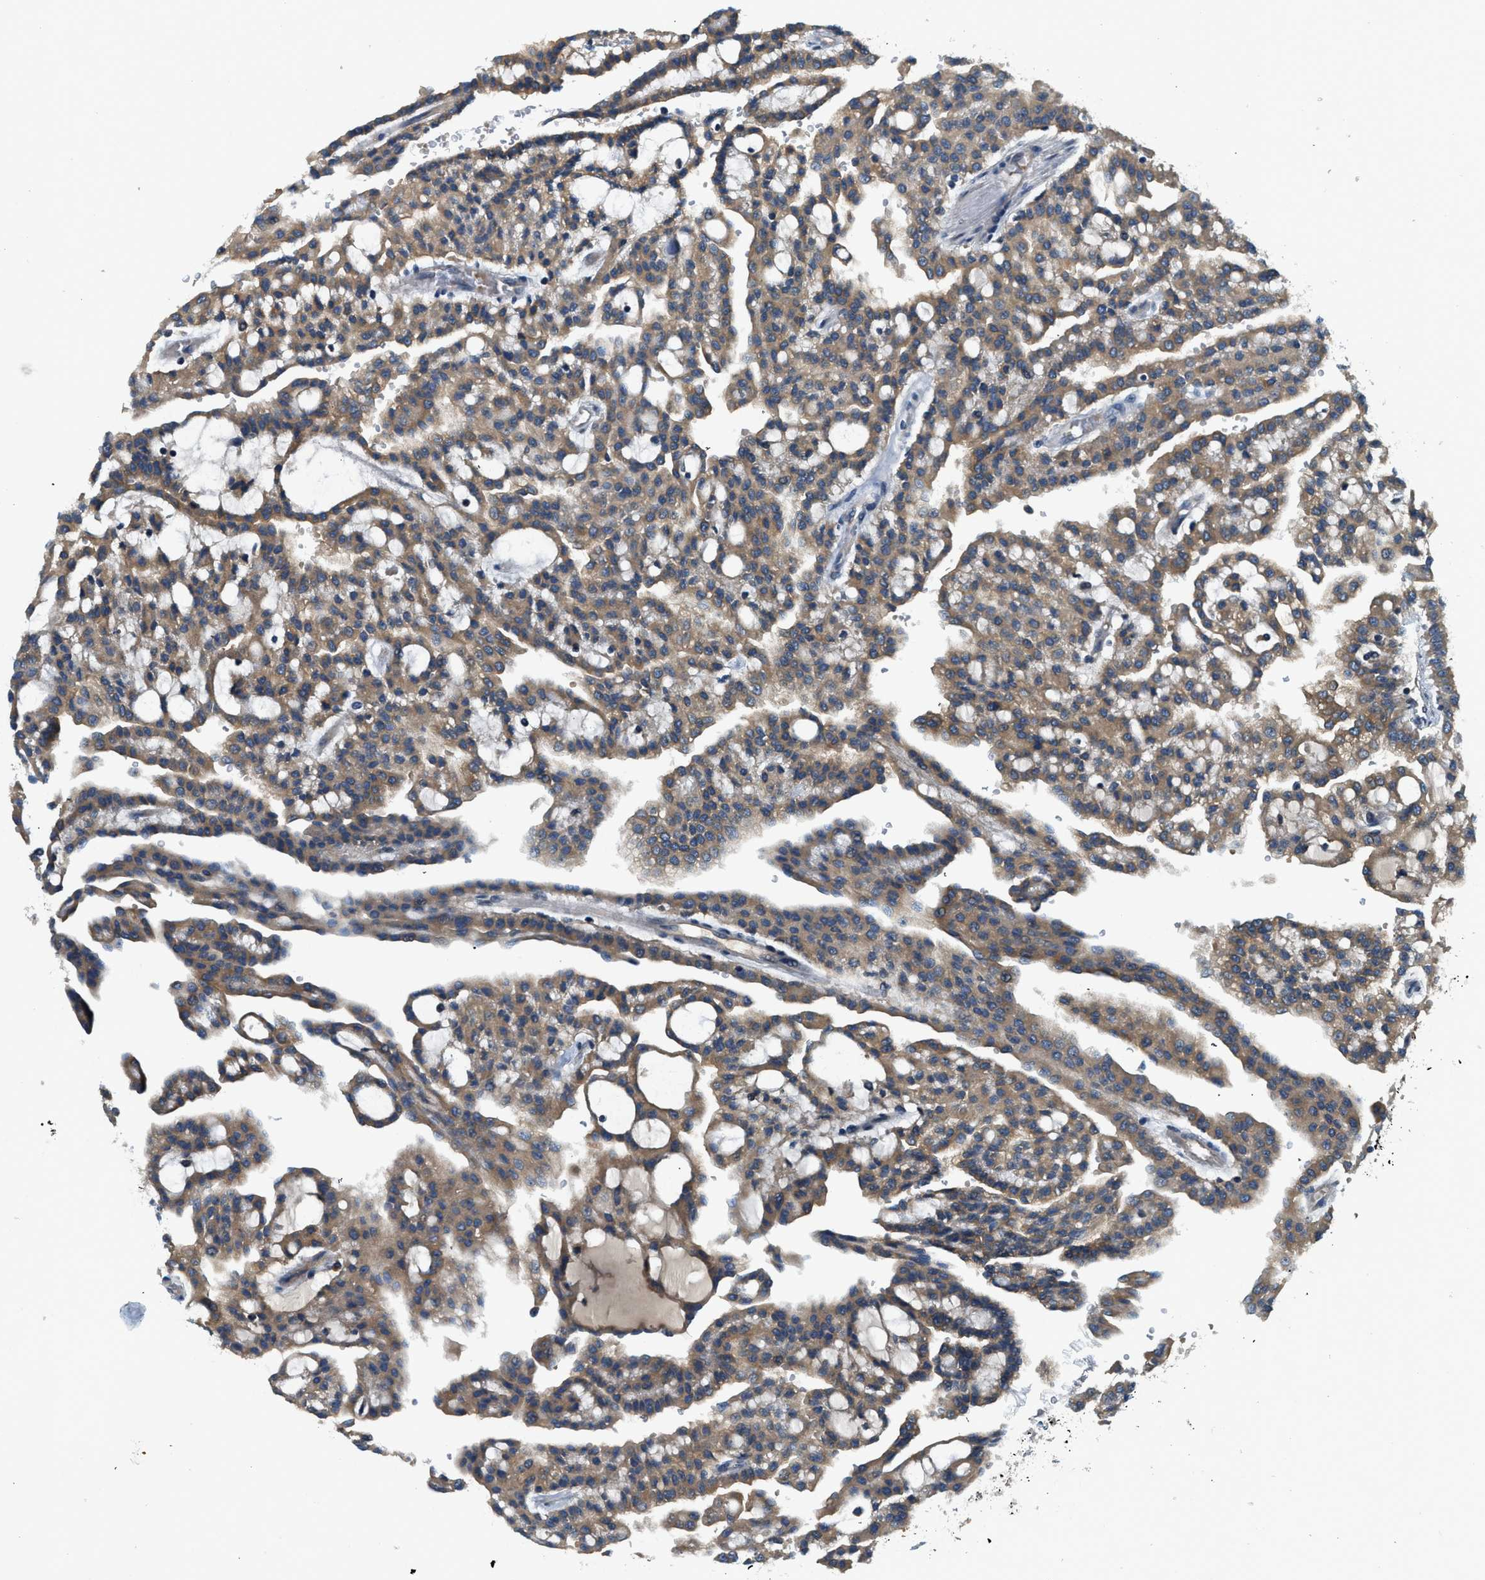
{"staining": {"intensity": "moderate", "quantity": ">75%", "location": "cytoplasmic/membranous"}, "tissue": "renal cancer", "cell_type": "Tumor cells", "image_type": "cancer", "snomed": [{"axis": "morphology", "description": "Adenocarcinoma, NOS"}, {"axis": "topography", "description": "Kidney"}], "caption": "Renal cancer tissue shows moderate cytoplasmic/membranous positivity in about >75% of tumor cells", "gene": "KCNK1", "patient": {"sex": "male", "age": 63}}